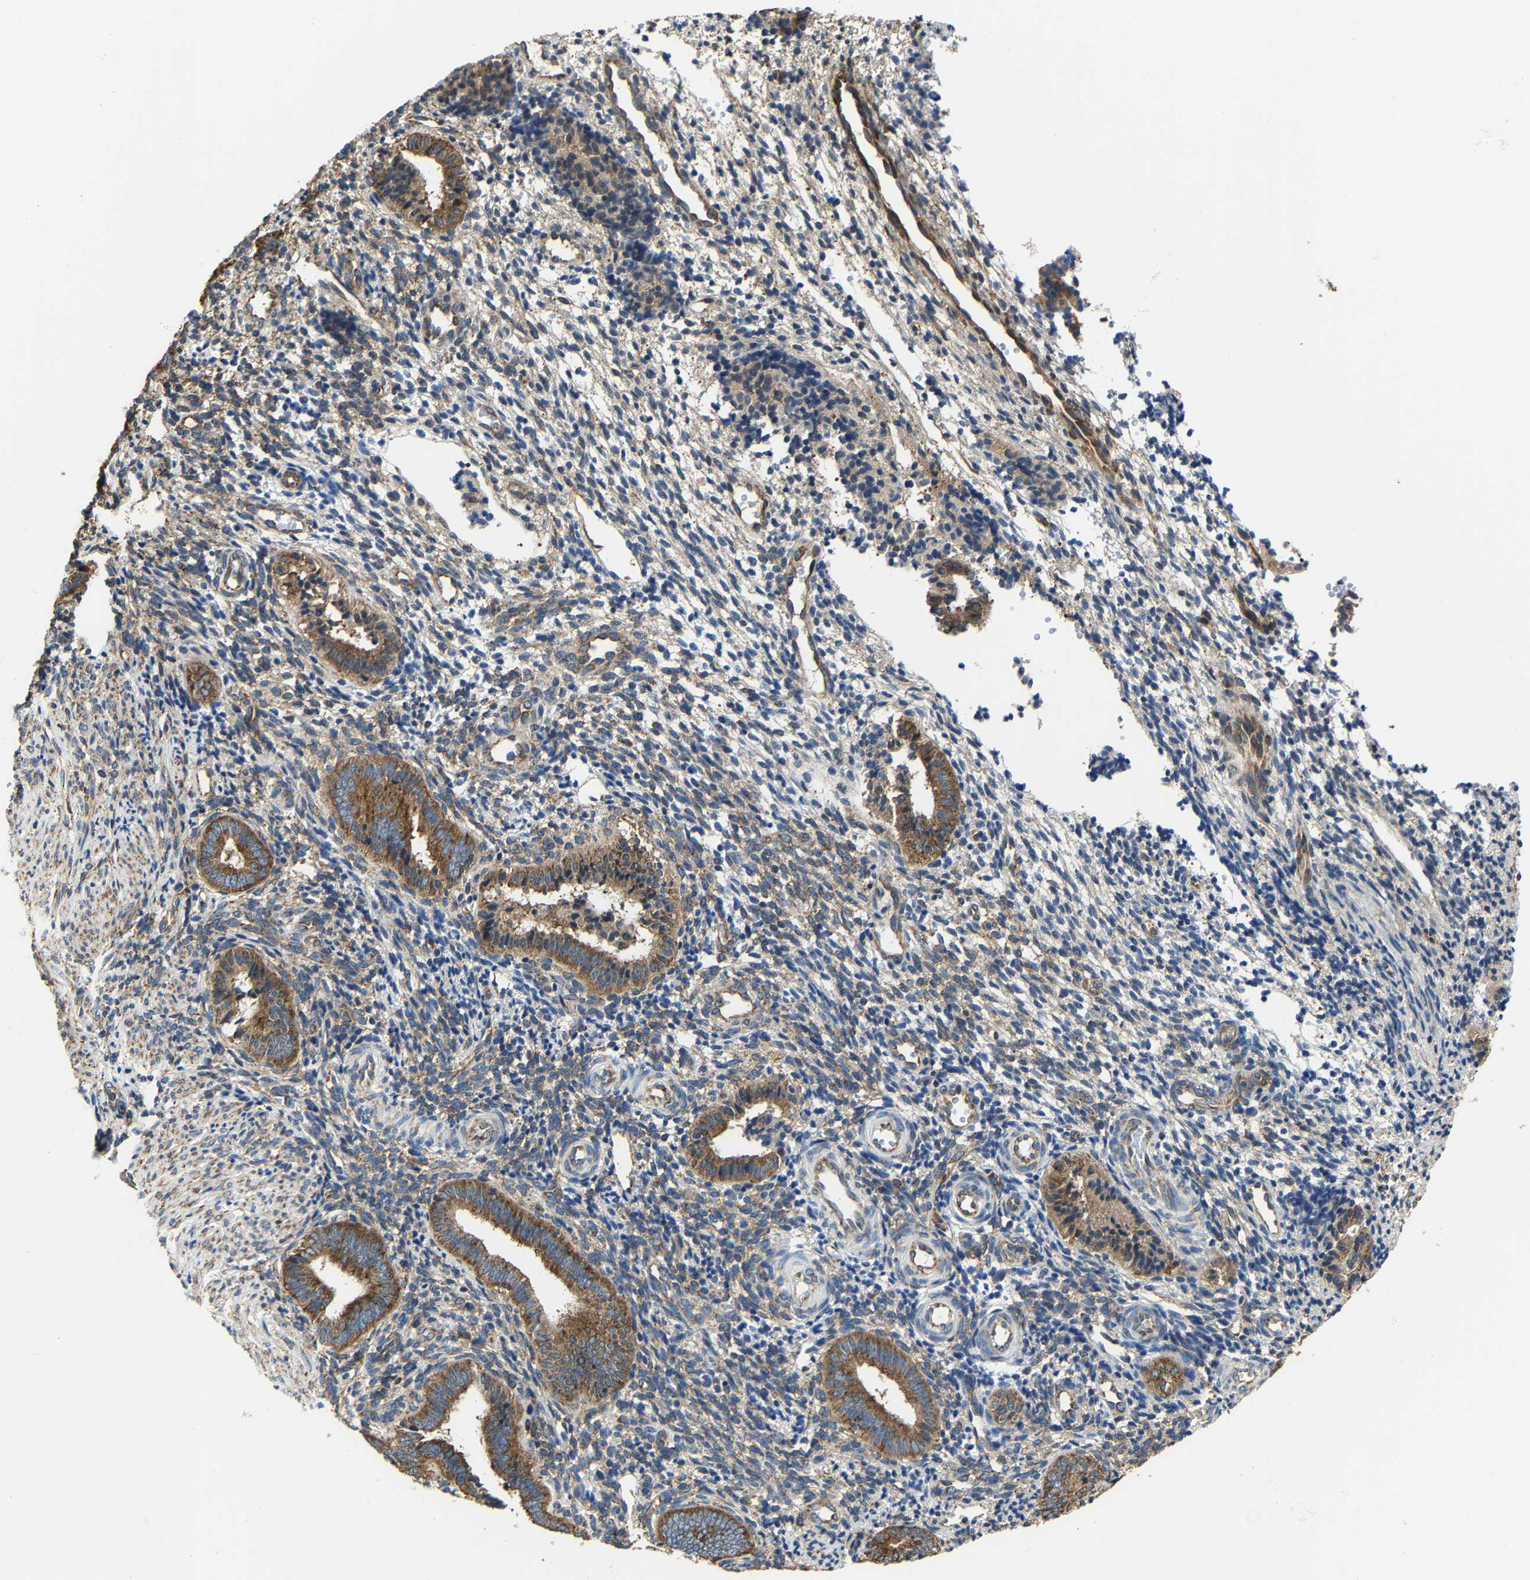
{"staining": {"intensity": "moderate", "quantity": ">75%", "location": "cytoplasmic/membranous"}, "tissue": "endometrium", "cell_type": "Cells in endometrial stroma", "image_type": "normal", "snomed": [{"axis": "morphology", "description": "Normal tissue, NOS"}, {"axis": "topography", "description": "Uterus"}, {"axis": "topography", "description": "Endometrium"}], "caption": "Endometrium stained for a protein (brown) exhibits moderate cytoplasmic/membranous positive positivity in approximately >75% of cells in endometrial stroma.", "gene": "G3BP2", "patient": {"sex": "female", "age": 33}}